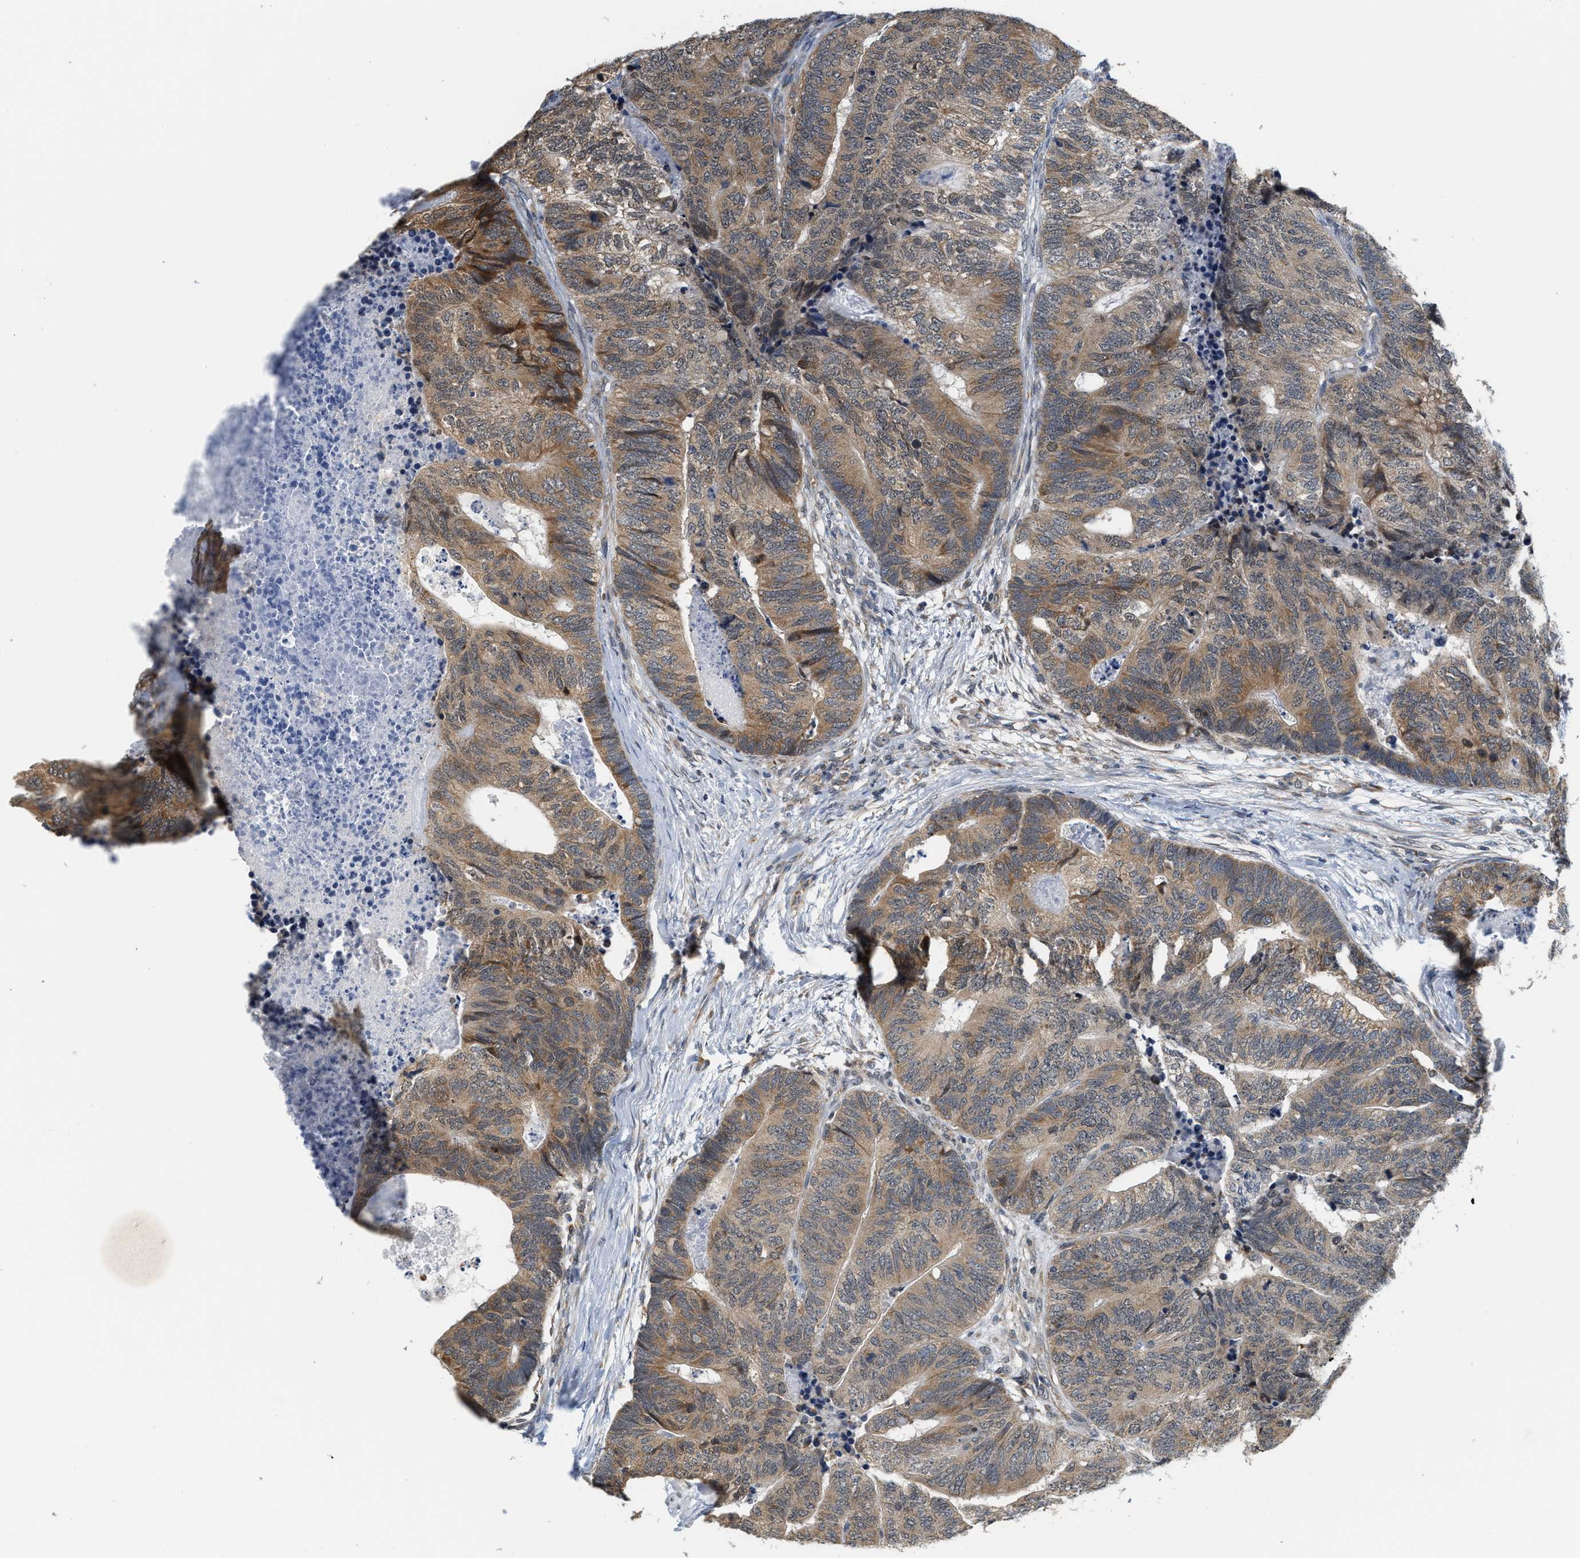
{"staining": {"intensity": "moderate", "quantity": ">75%", "location": "cytoplasmic/membranous"}, "tissue": "colorectal cancer", "cell_type": "Tumor cells", "image_type": "cancer", "snomed": [{"axis": "morphology", "description": "Adenocarcinoma, NOS"}, {"axis": "topography", "description": "Colon"}], "caption": "This micrograph shows immunohistochemistry staining of colorectal adenocarcinoma, with medium moderate cytoplasmic/membranous expression in about >75% of tumor cells.", "gene": "GIGYF1", "patient": {"sex": "female", "age": 67}}